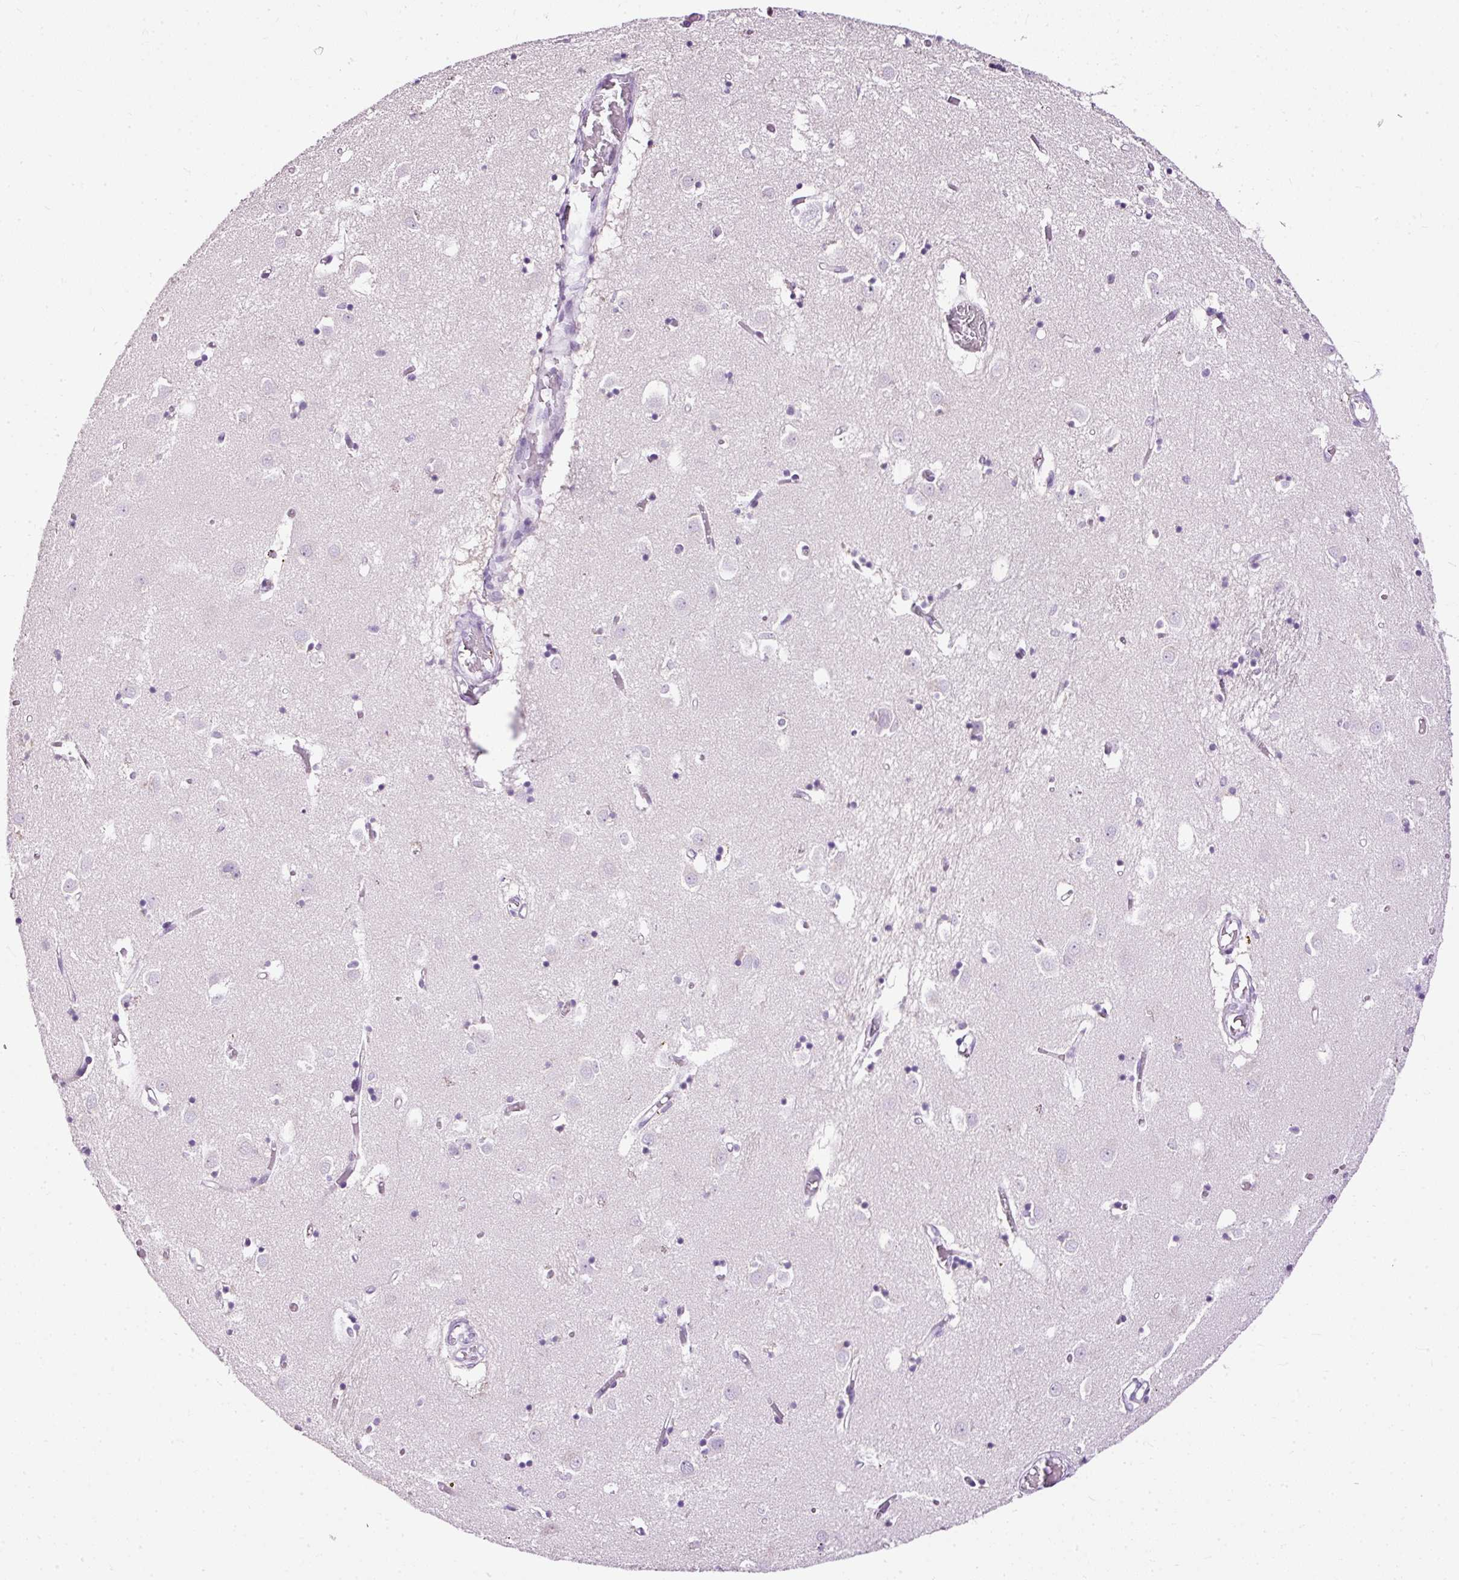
{"staining": {"intensity": "negative", "quantity": "none", "location": "none"}, "tissue": "caudate", "cell_type": "Glial cells", "image_type": "normal", "snomed": [{"axis": "morphology", "description": "Normal tissue, NOS"}, {"axis": "topography", "description": "Lateral ventricle wall"}], "caption": "Glial cells show no significant protein staining in normal caudate. (Stains: DAB (3,3'-diaminobenzidine) immunohistochemistry with hematoxylin counter stain, Microscopy: brightfield microscopy at high magnification).", "gene": "PDE6B", "patient": {"sex": "male", "age": 70}}